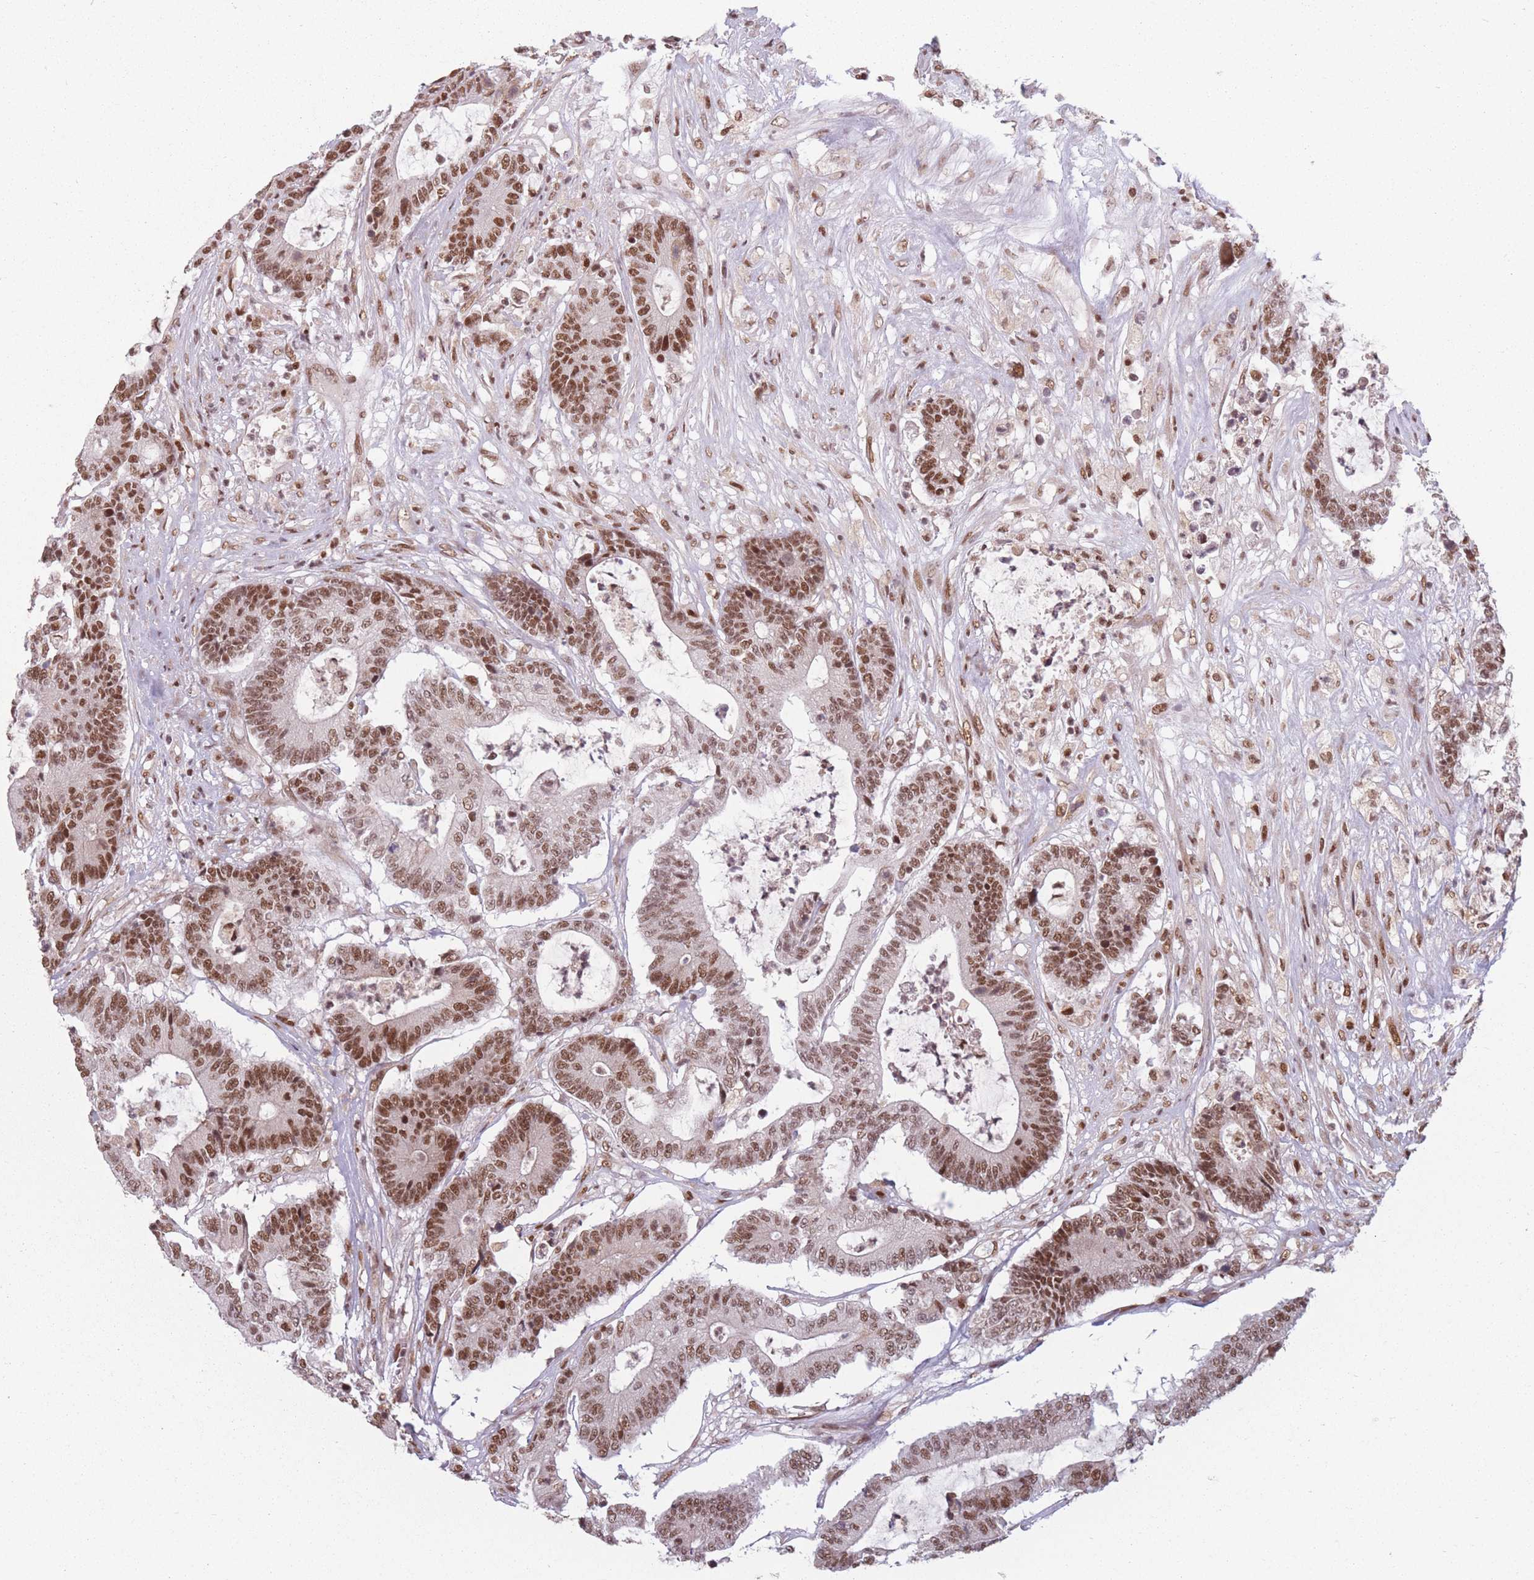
{"staining": {"intensity": "strong", "quantity": ">75%", "location": "nuclear"}, "tissue": "colorectal cancer", "cell_type": "Tumor cells", "image_type": "cancer", "snomed": [{"axis": "morphology", "description": "Adenocarcinoma, NOS"}, {"axis": "topography", "description": "Colon"}], "caption": "Immunohistochemical staining of human colorectal cancer (adenocarcinoma) reveals strong nuclear protein expression in about >75% of tumor cells.", "gene": "SUPT6H", "patient": {"sex": "female", "age": 84}}